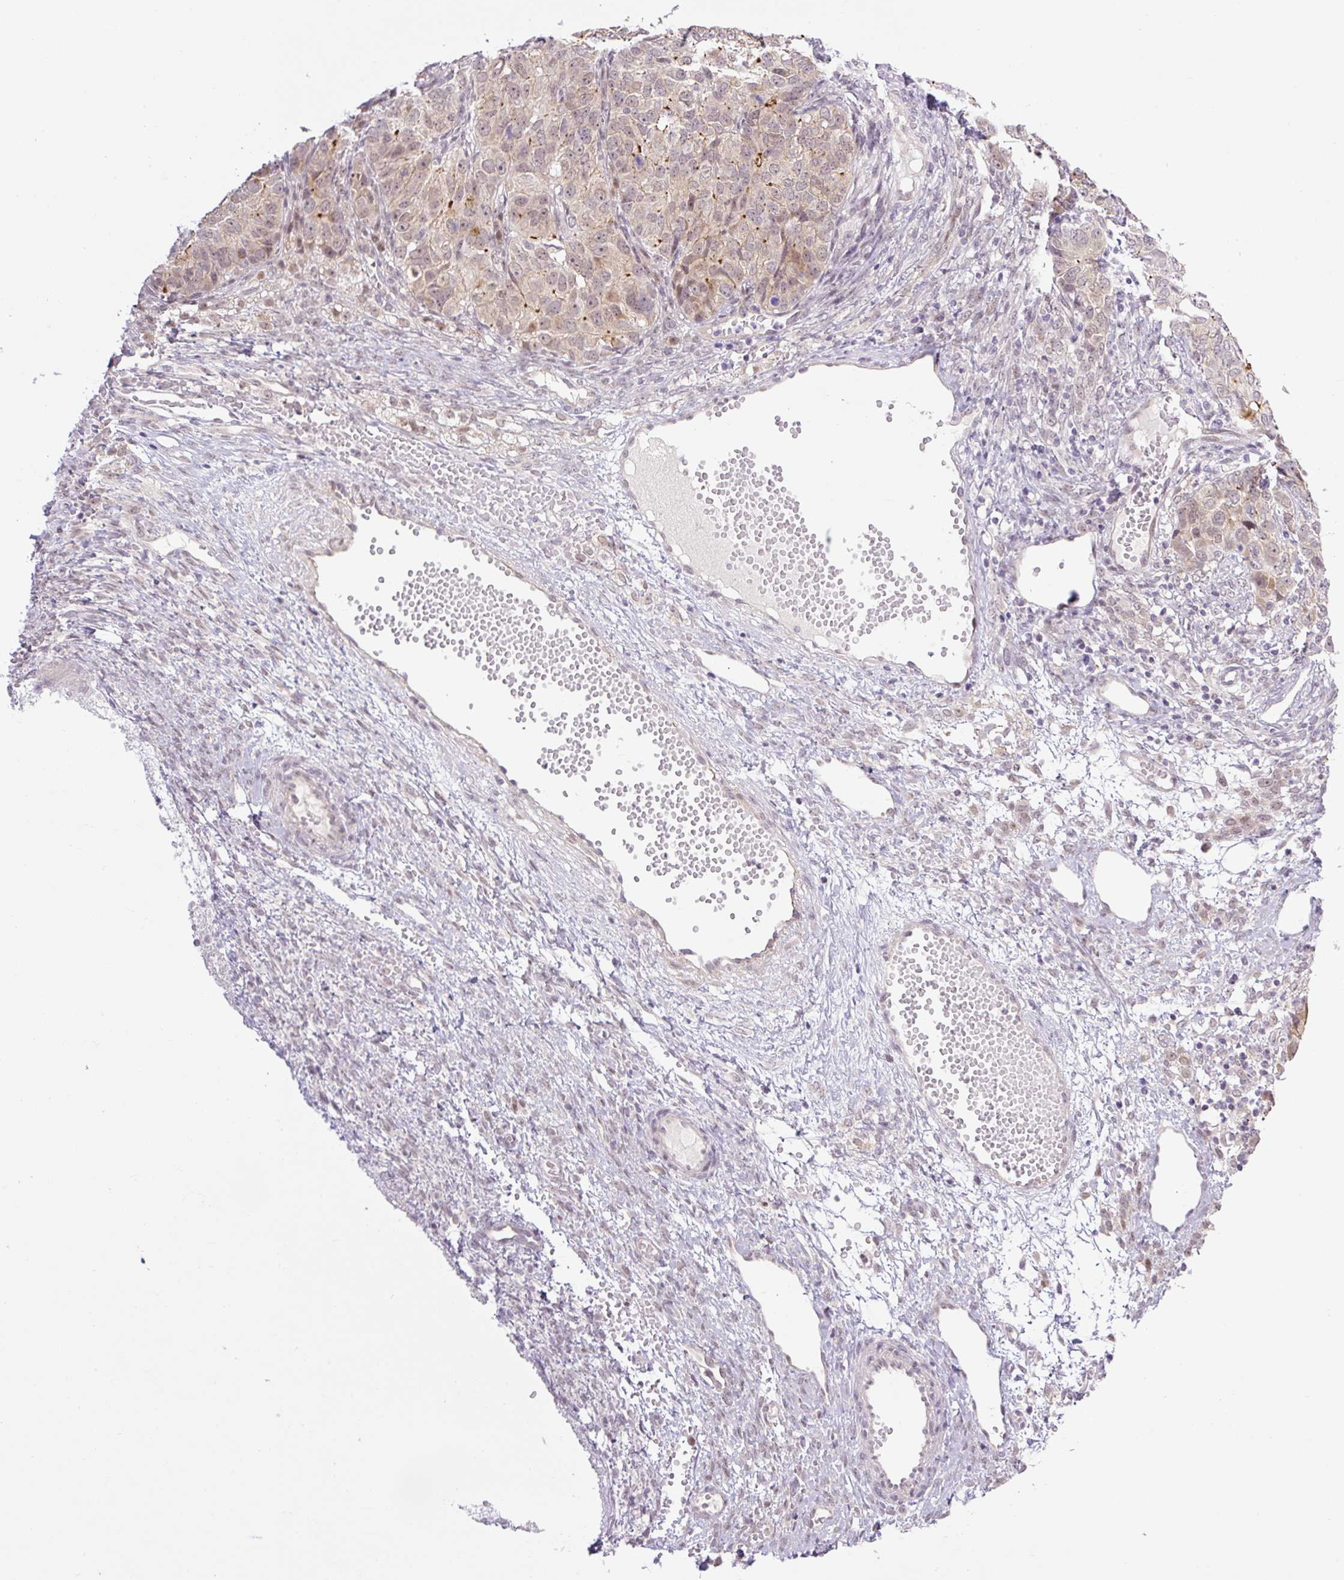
{"staining": {"intensity": "moderate", "quantity": "<25%", "location": "cytoplasmic/membranous"}, "tissue": "ovarian cancer", "cell_type": "Tumor cells", "image_type": "cancer", "snomed": [{"axis": "morphology", "description": "Carcinoma, endometroid"}, {"axis": "topography", "description": "Ovary"}], "caption": "Immunohistochemistry (IHC) (DAB) staining of human endometroid carcinoma (ovarian) demonstrates moderate cytoplasmic/membranous protein staining in approximately <25% of tumor cells. (Brightfield microscopy of DAB IHC at high magnification).", "gene": "ICE1", "patient": {"sex": "female", "age": 51}}